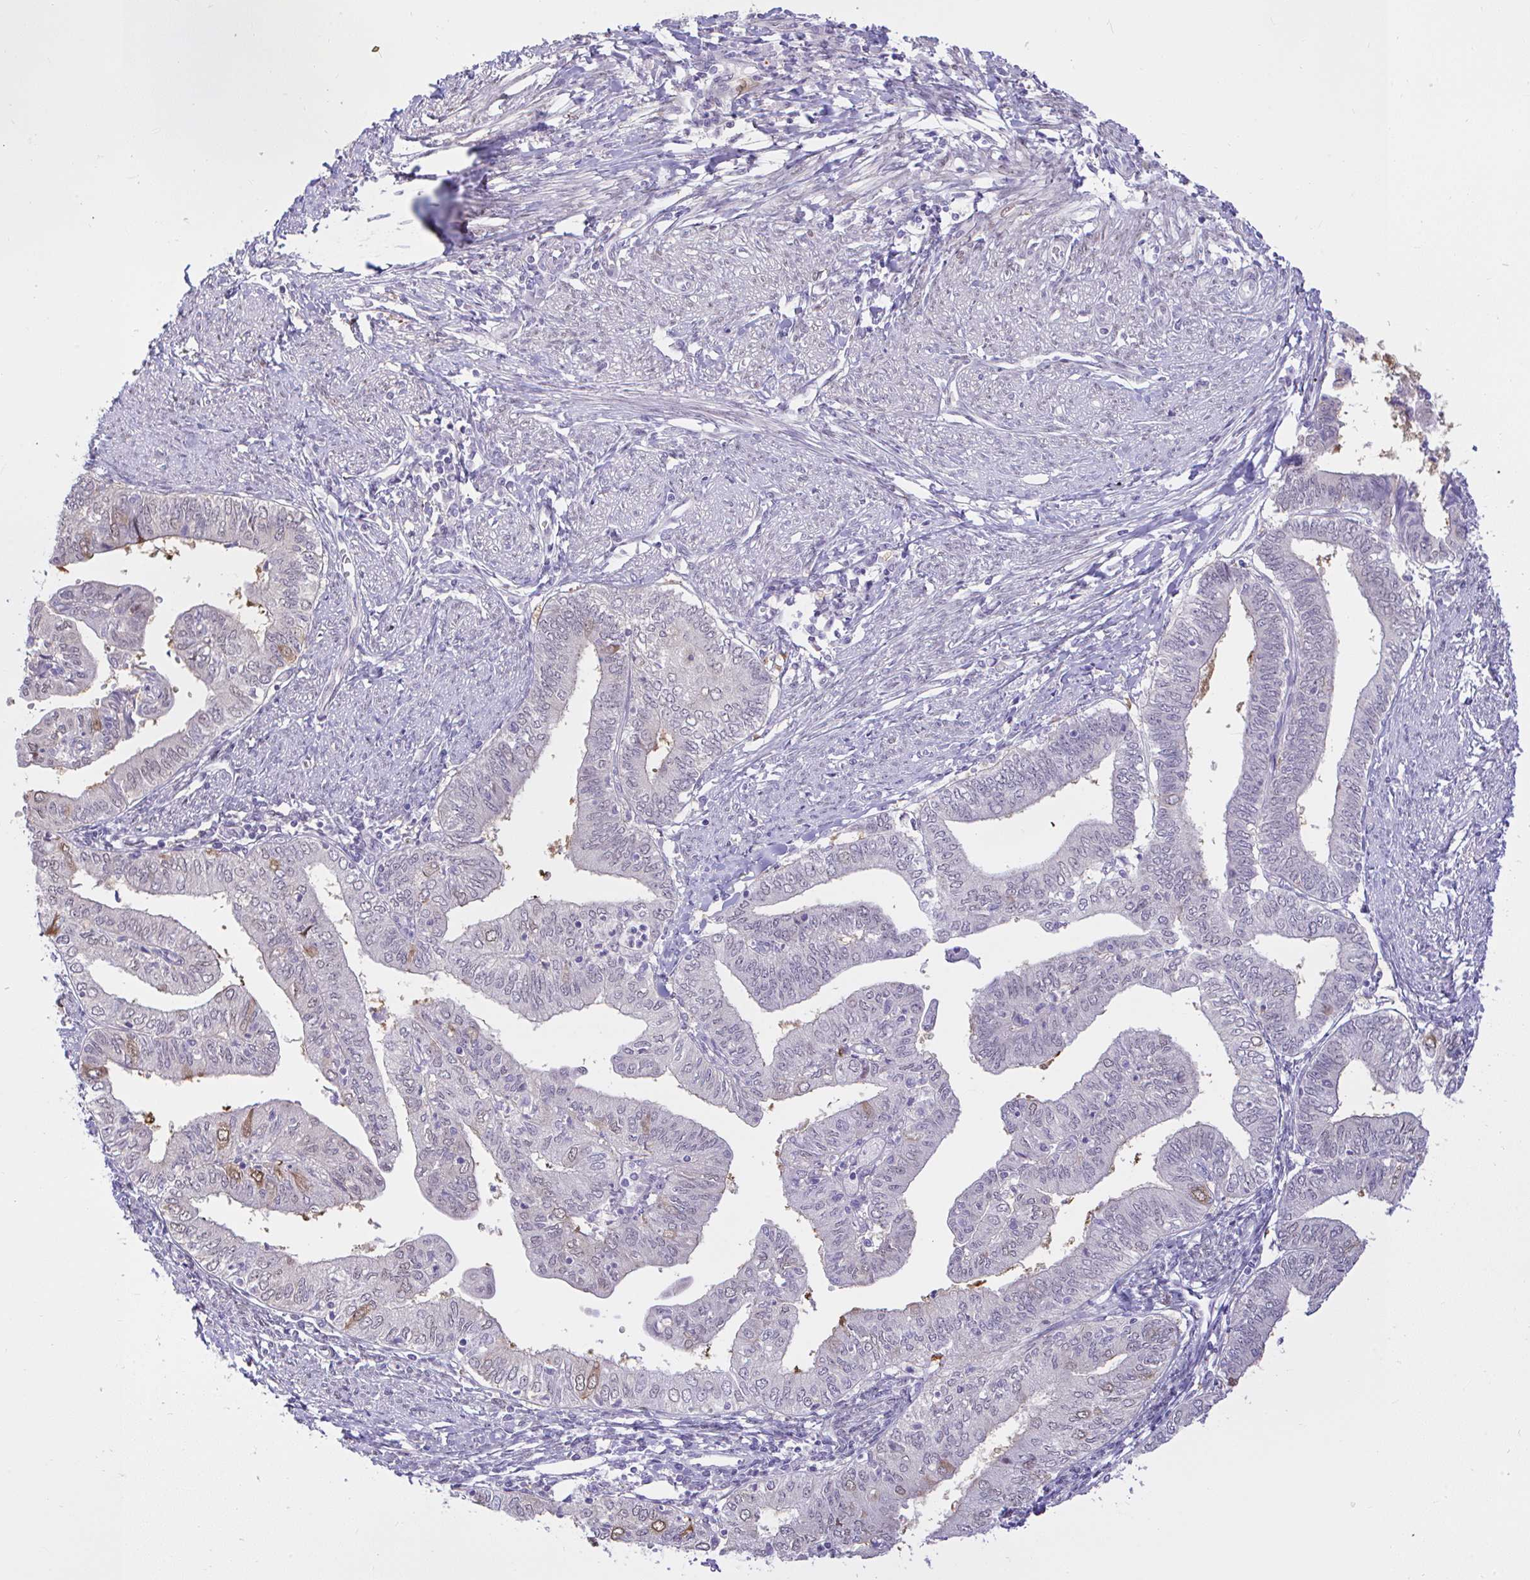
{"staining": {"intensity": "weak", "quantity": "<25%", "location": "cytoplasmic/membranous,nuclear"}, "tissue": "endometrial cancer", "cell_type": "Tumor cells", "image_type": "cancer", "snomed": [{"axis": "morphology", "description": "Adenocarcinoma, NOS"}, {"axis": "topography", "description": "Endometrium"}], "caption": "The image shows no staining of tumor cells in endometrial cancer.", "gene": "ZNF485", "patient": {"sex": "female", "age": 66}}